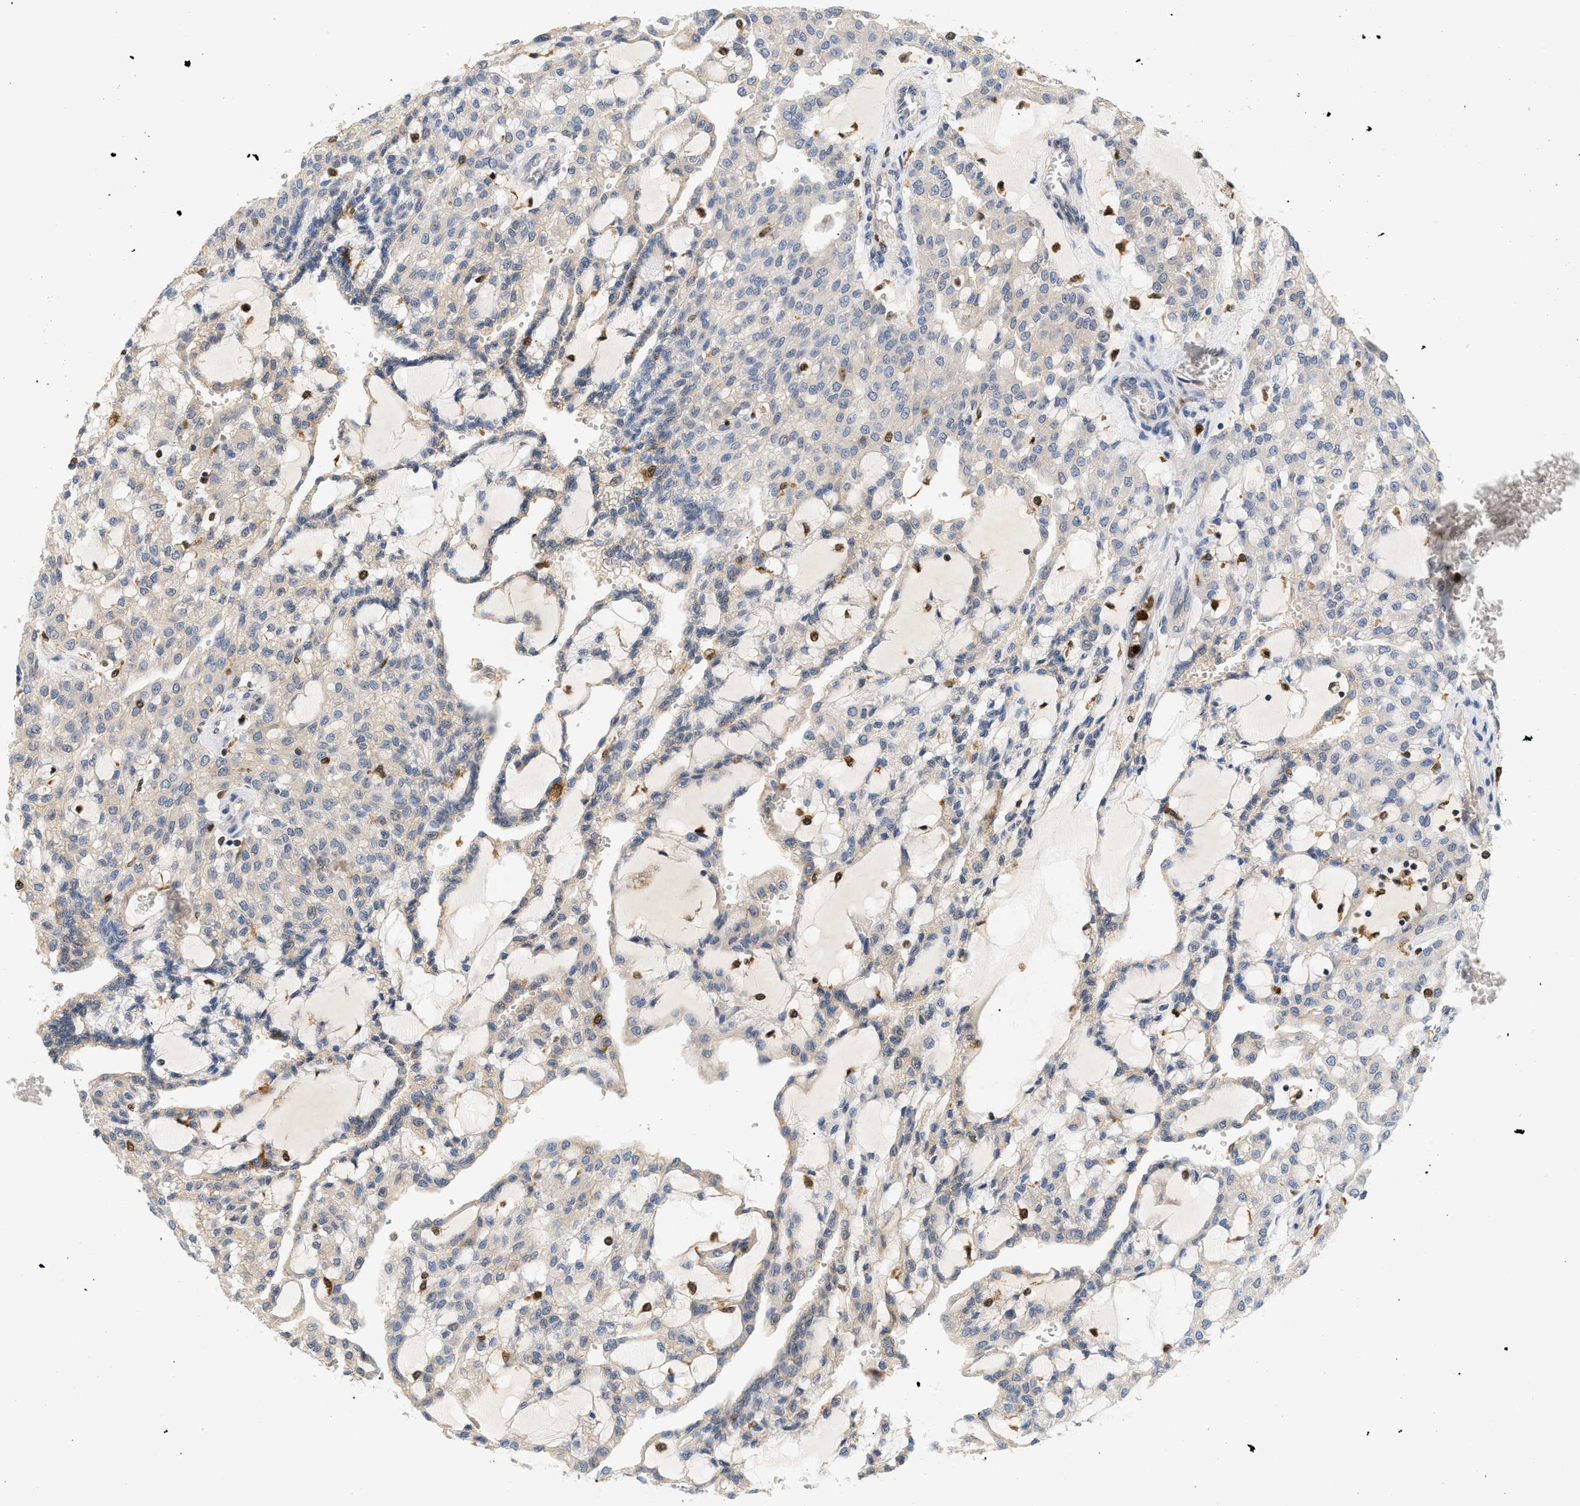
{"staining": {"intensity": "weak", "quantity": "<25%", "location": "cytoplasmic/membranous"}, "tissue": "renal cancer", "cell_type": "Tumor cells", "image_type": "cancer", "snomed": [{"axis": "morphology", "description": "Adenocarcinoma, NOS"}, {"axis": "topography", "description": "Kidney"}], "caption": "A high-resolution histopathology image shows immunohistochemistry (IHC) staining of adenocarcinoma (renal), which shows no significant staining in tumor cells.", "gene": "PYCARD", "patient": {"sex": "male", "age": 63}}